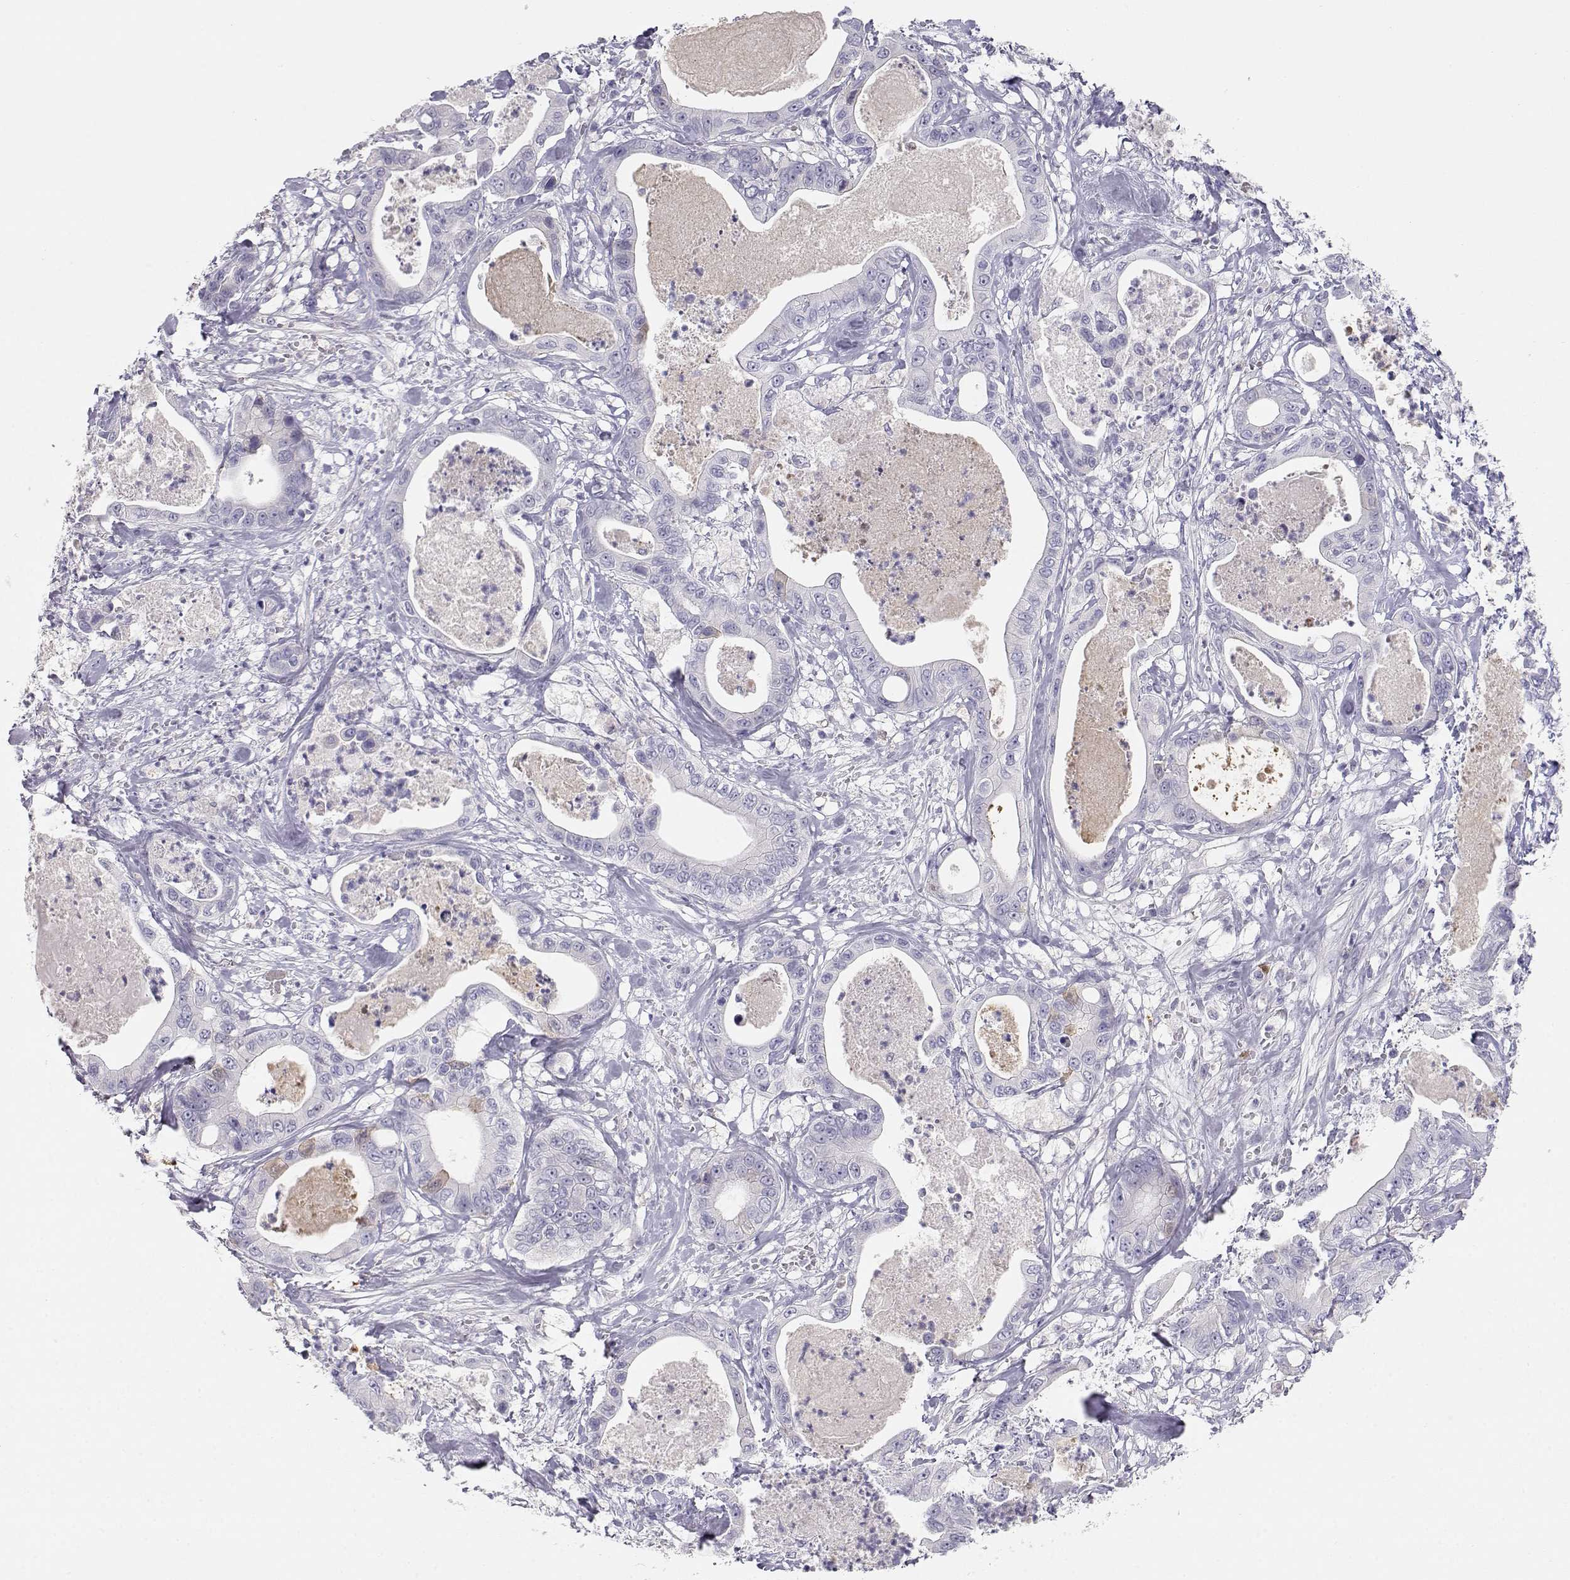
{"staining": {"intensity": "negative", "quantity": "none", "location": "none"}, "tissue": "pancreatic cancer", "cell_type": "Tumor cells", "image_type": "cancer", "snomed": [{"axis": "morphology", "description": "Adenocarcinoma, NOS"}, {"axis": "topography", "description": "Pancreas"}], "caption": "IHC micrograph of neoplastic tissue: adenocarcinoma (pancreatic) stained with DAB (3,3'-diaminobenzidine) reveals no significant protein expression in tumor cells.", "gene": "CDHR1", "patient": {"sex": "male", "age": 71}}